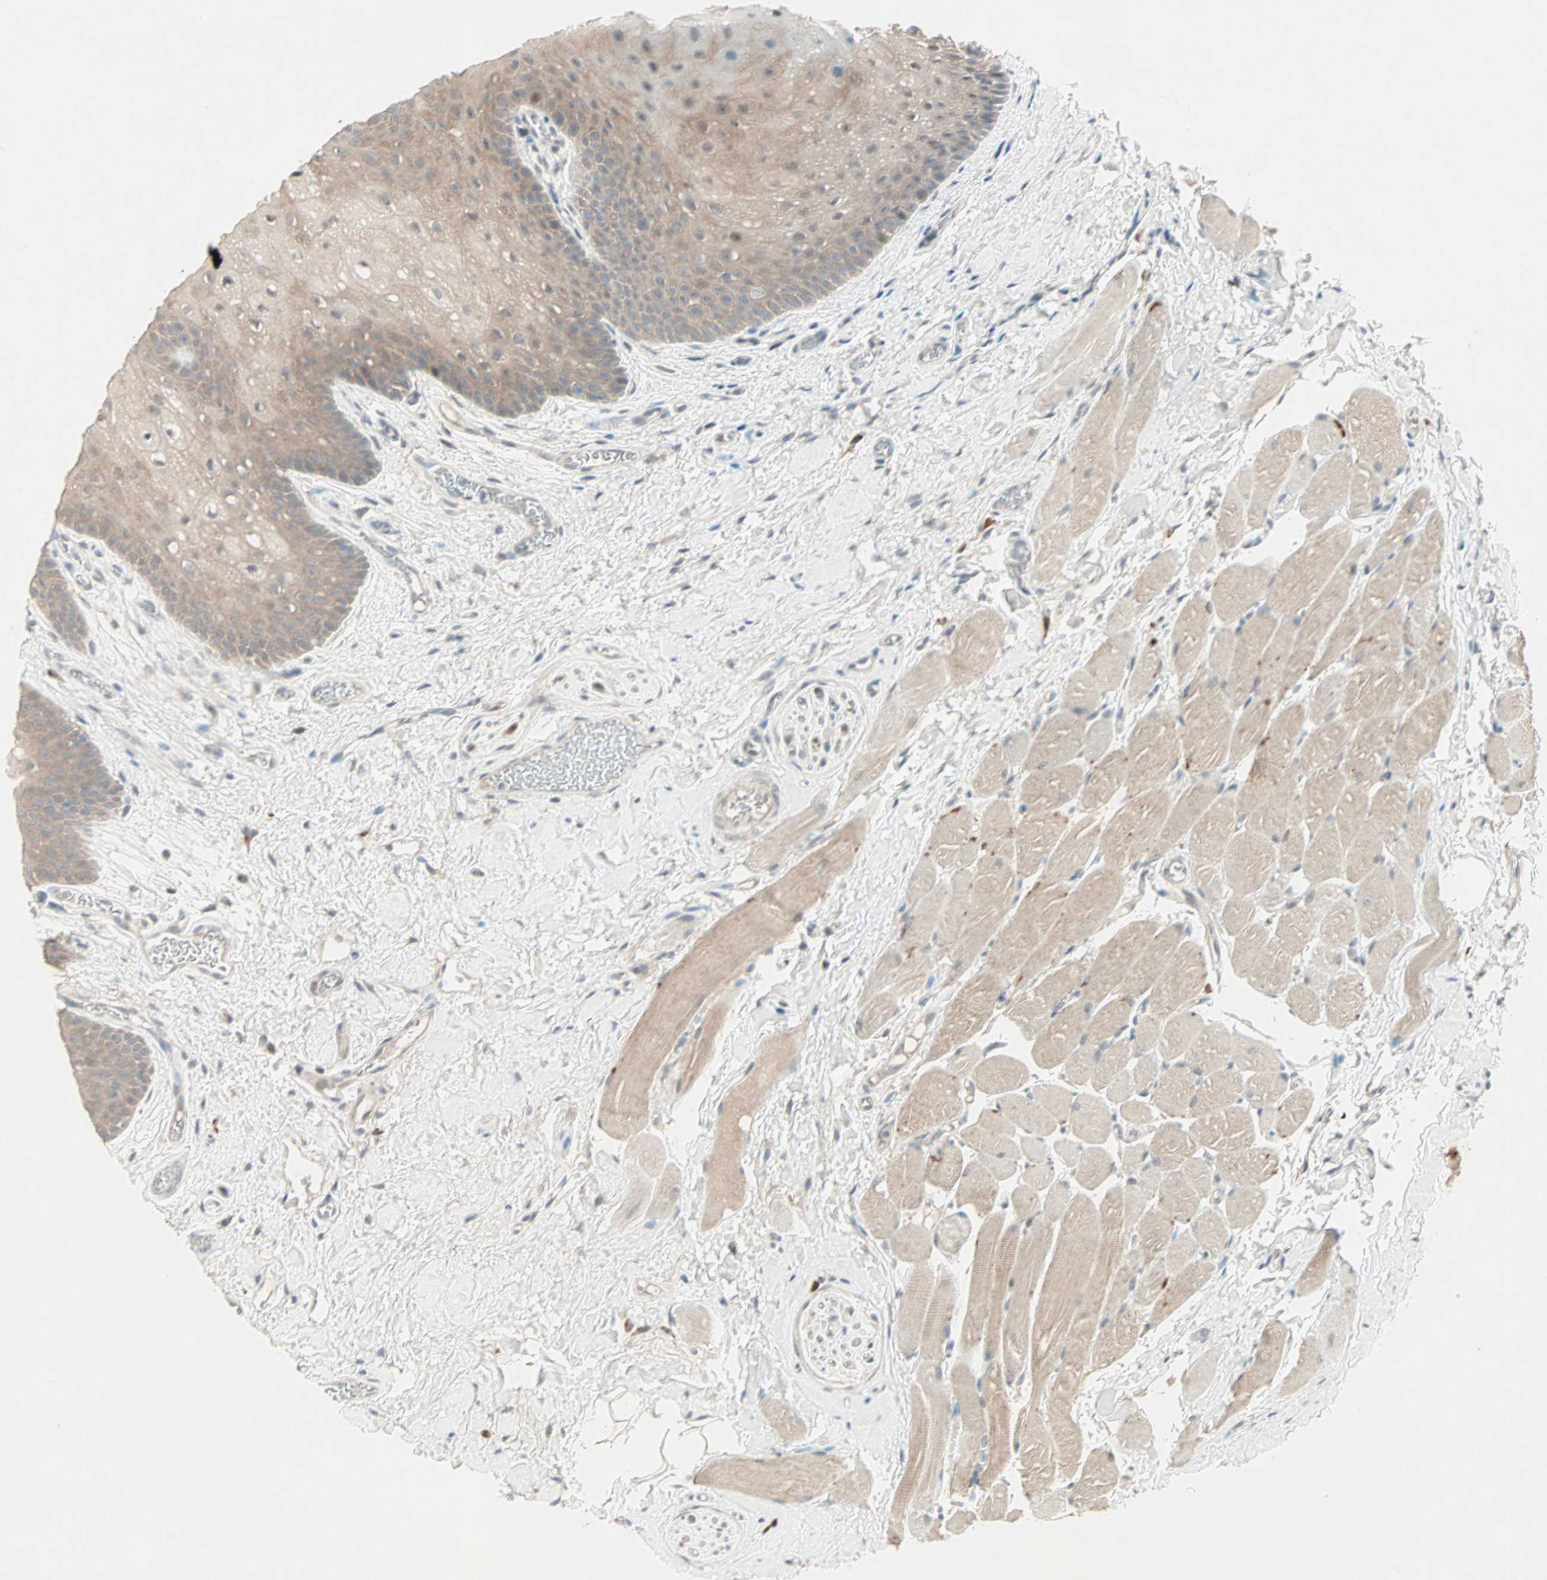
{"staining": {"intensity": "weak", "quantity": ">75%", "location": "cytoplasmic/membranous"}, "tissue": "oral mucosa", "cell_type": "Squamous epithelial cells", "image_type": "normal", "snomed": [{"axis": "morphology", "description": "Normal tissue, NOS"}, {"axis": "topography", "description": "Oral tissue"}], "caption": "A high-resolution histopathology image shows immunohistochemistry staining of normal oral mucosa, which shows weak cytoplasmic/membranous expression in about >75% of squamous epithelial cells. Nuclei are stained in blue.", "gene": "RTL6", "patient": {"sex": "male", "age": 54}}